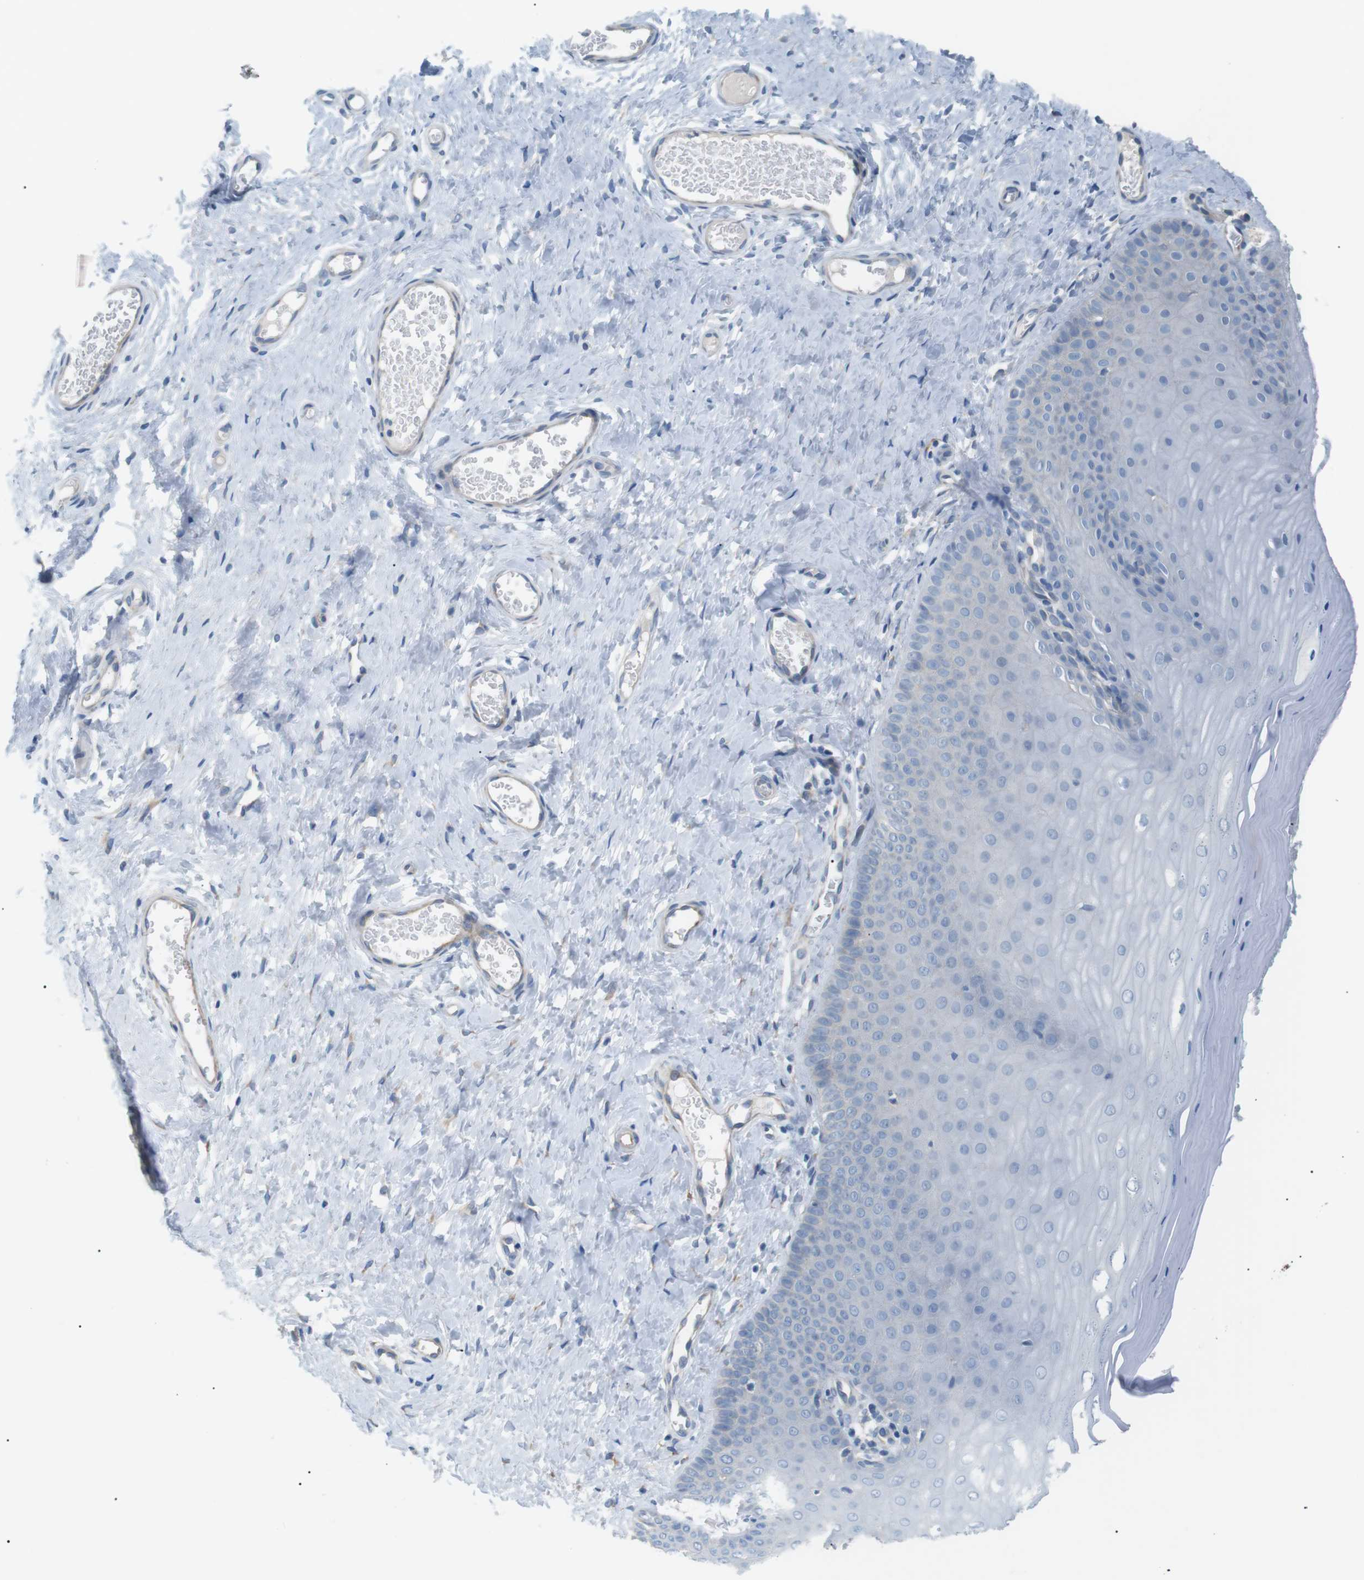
{"staining": {"intensity": "weak", "quantity": "25%-75%", "location": "cytoplasmic/membranous"}, "tissue": "cervix", "cell_type": "Glandular cells", "image_type": "normal", "snomed": [{"axis": "morphology", "description": "Normal tissue, NOS"}, {"axis": "topography", "description": "Cervix"}], "caption": "Normal cervix shows weak cytoplasmic/membranous positivity in approximately 25%-75% of glandular cells, visualized by immunohistochemistry. (DAB (3,3'-diaminobenzidine) = brown stain, brightfield microscopy at high magnification).", "gene": "MTARC2", "patient": {"sex": "female", "age": 55}}